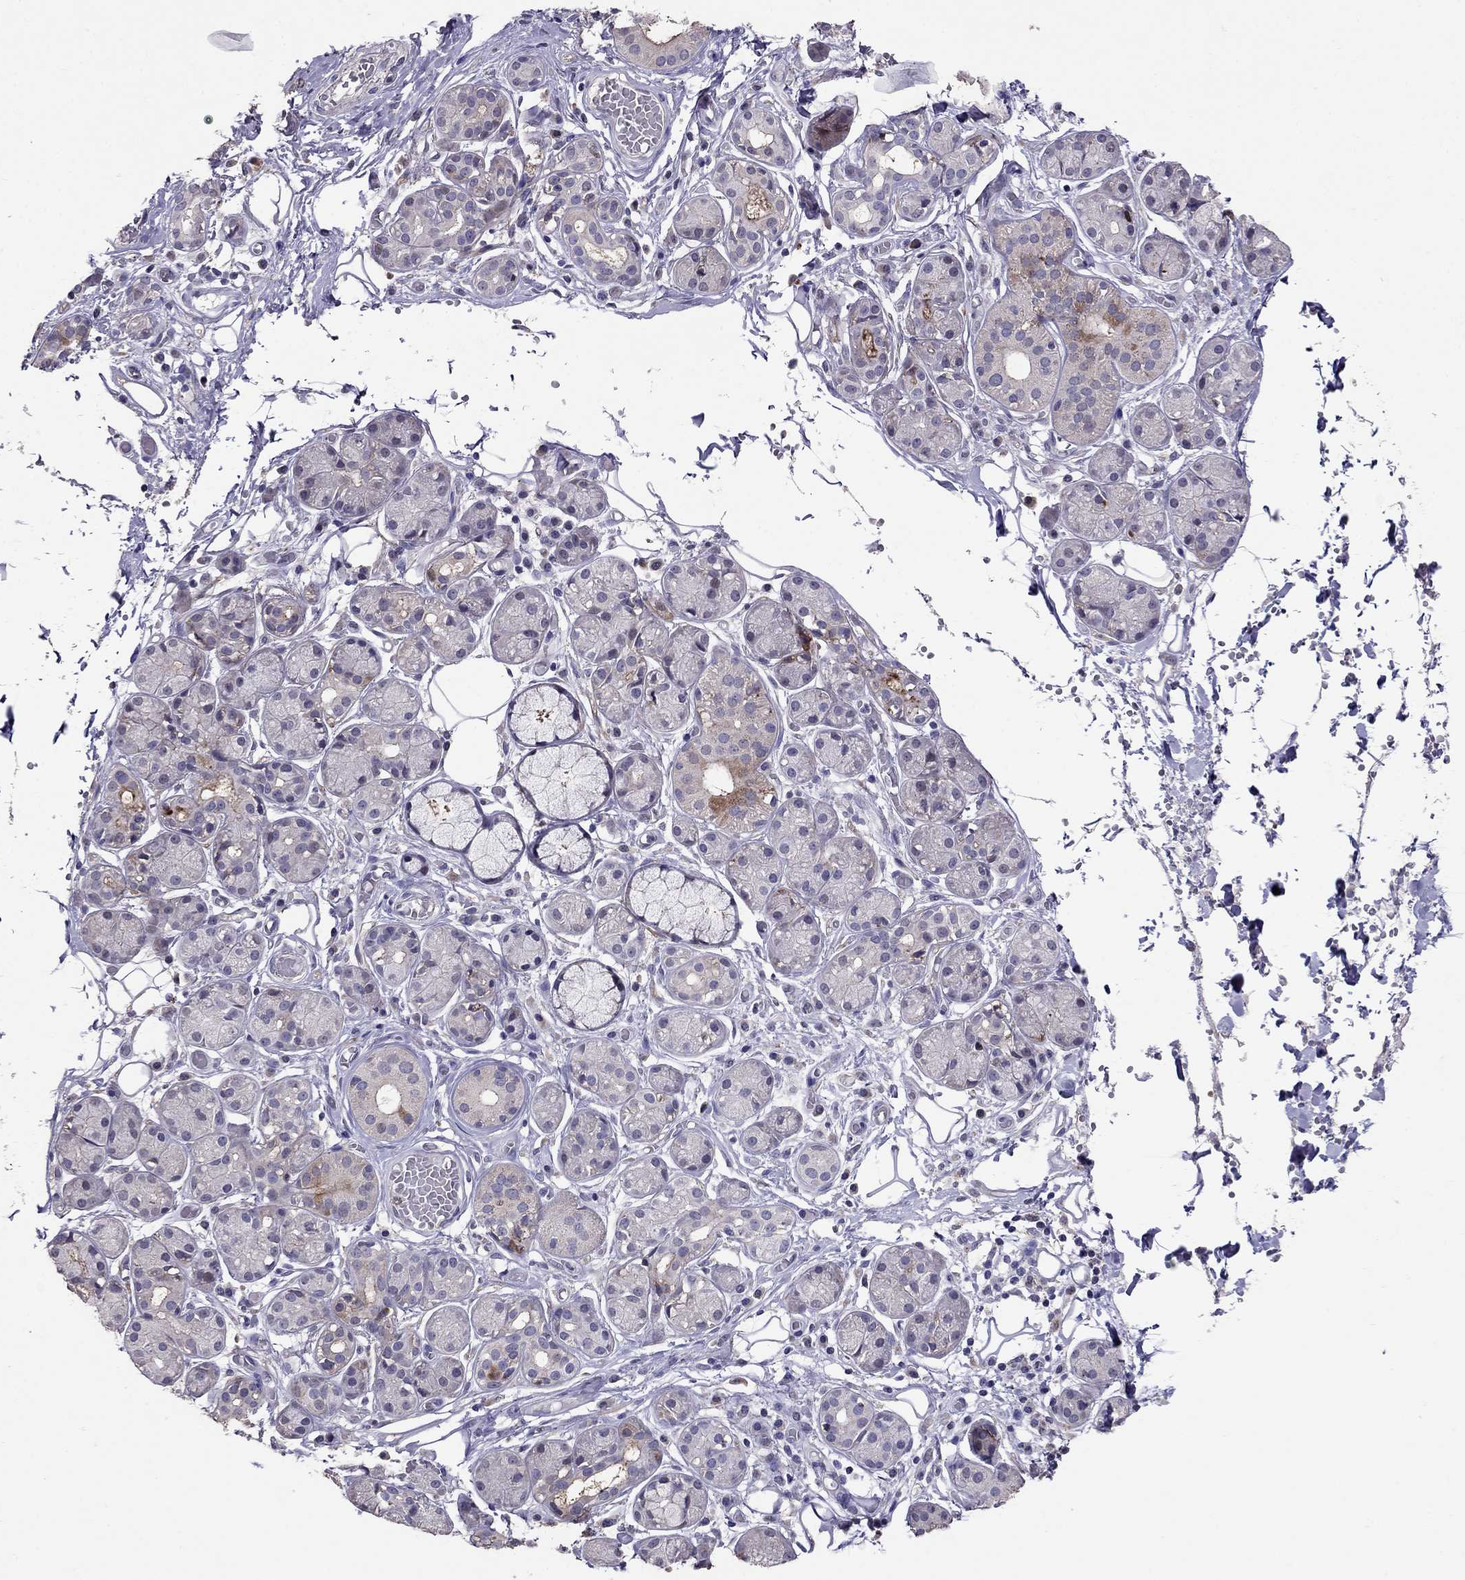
{"staining": {"intensity": "moderate", "quantity": "<25%", "location": "cytoplasmic/membranous"}, "tissue": "salivary gland", "cell_type": "Glandular cells", "image_type": "normal", "snomed": [{"axis": "morphology", "description": "Normal tissue, NOS"}, {"axis": "topography", "description": "Salivary gland"}, {"axis": "topography", "description": "Peripheral nerve tissue"}], "caption": "Immunohistochemistry (IHC) micrograph of normal salivary gland stained for a protein (brown), which shows low levels of moderate cytoplasmic/membranous expression in approximately <25% of glandular cells.", "gene": "MAGEB4", "patient": {"sex": "male", "age": 71}}